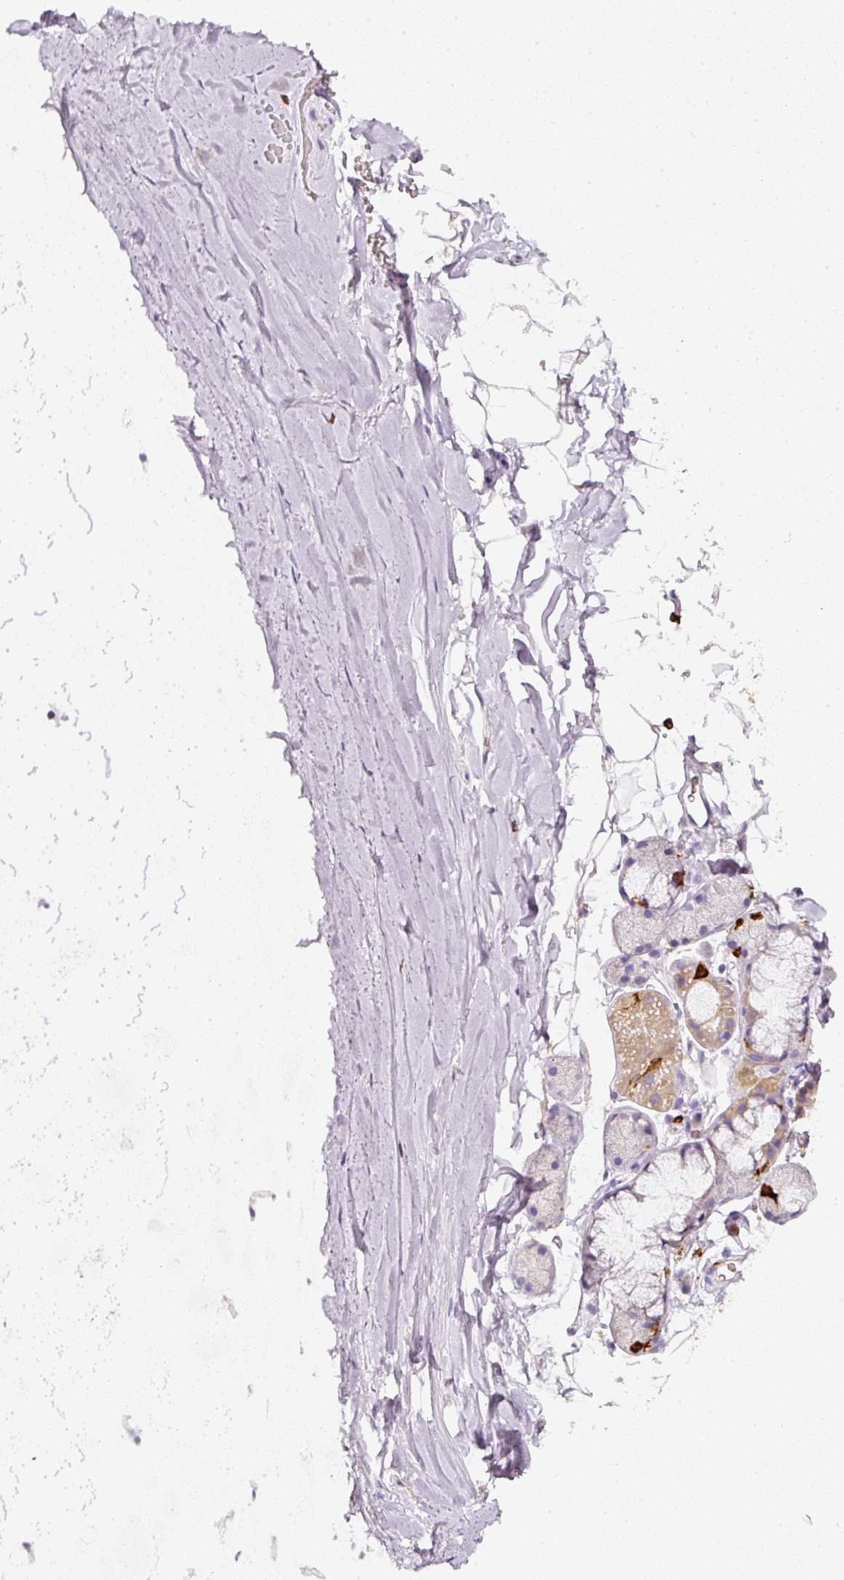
{"staining": {"intensity": "negative", "quantity": "none", "location": "none"}, "tissue": "adipose tissue", "cell_type": "Adipocytes", "image_type": "normal", "snomed": [{"axis": "morphology", "description": "Normal tissue, NOS"}, {"axis": "morphology", "description": "Squamous cell carcinoma, NOS"}, {"axis": "topography", "description": "Bronchus"}, {"axis": "topography", "description": "Lung"}], "caption": "Immunohistochemical staining of unremarkable adipose tissue demonstrates no significant expression in adipocytes. The staining is performed using DAB brown chromogen with nuclei counter-stained in using hematoxylin.", "gene": "EVL", "patient": {"sex": "female", "age": 70}}